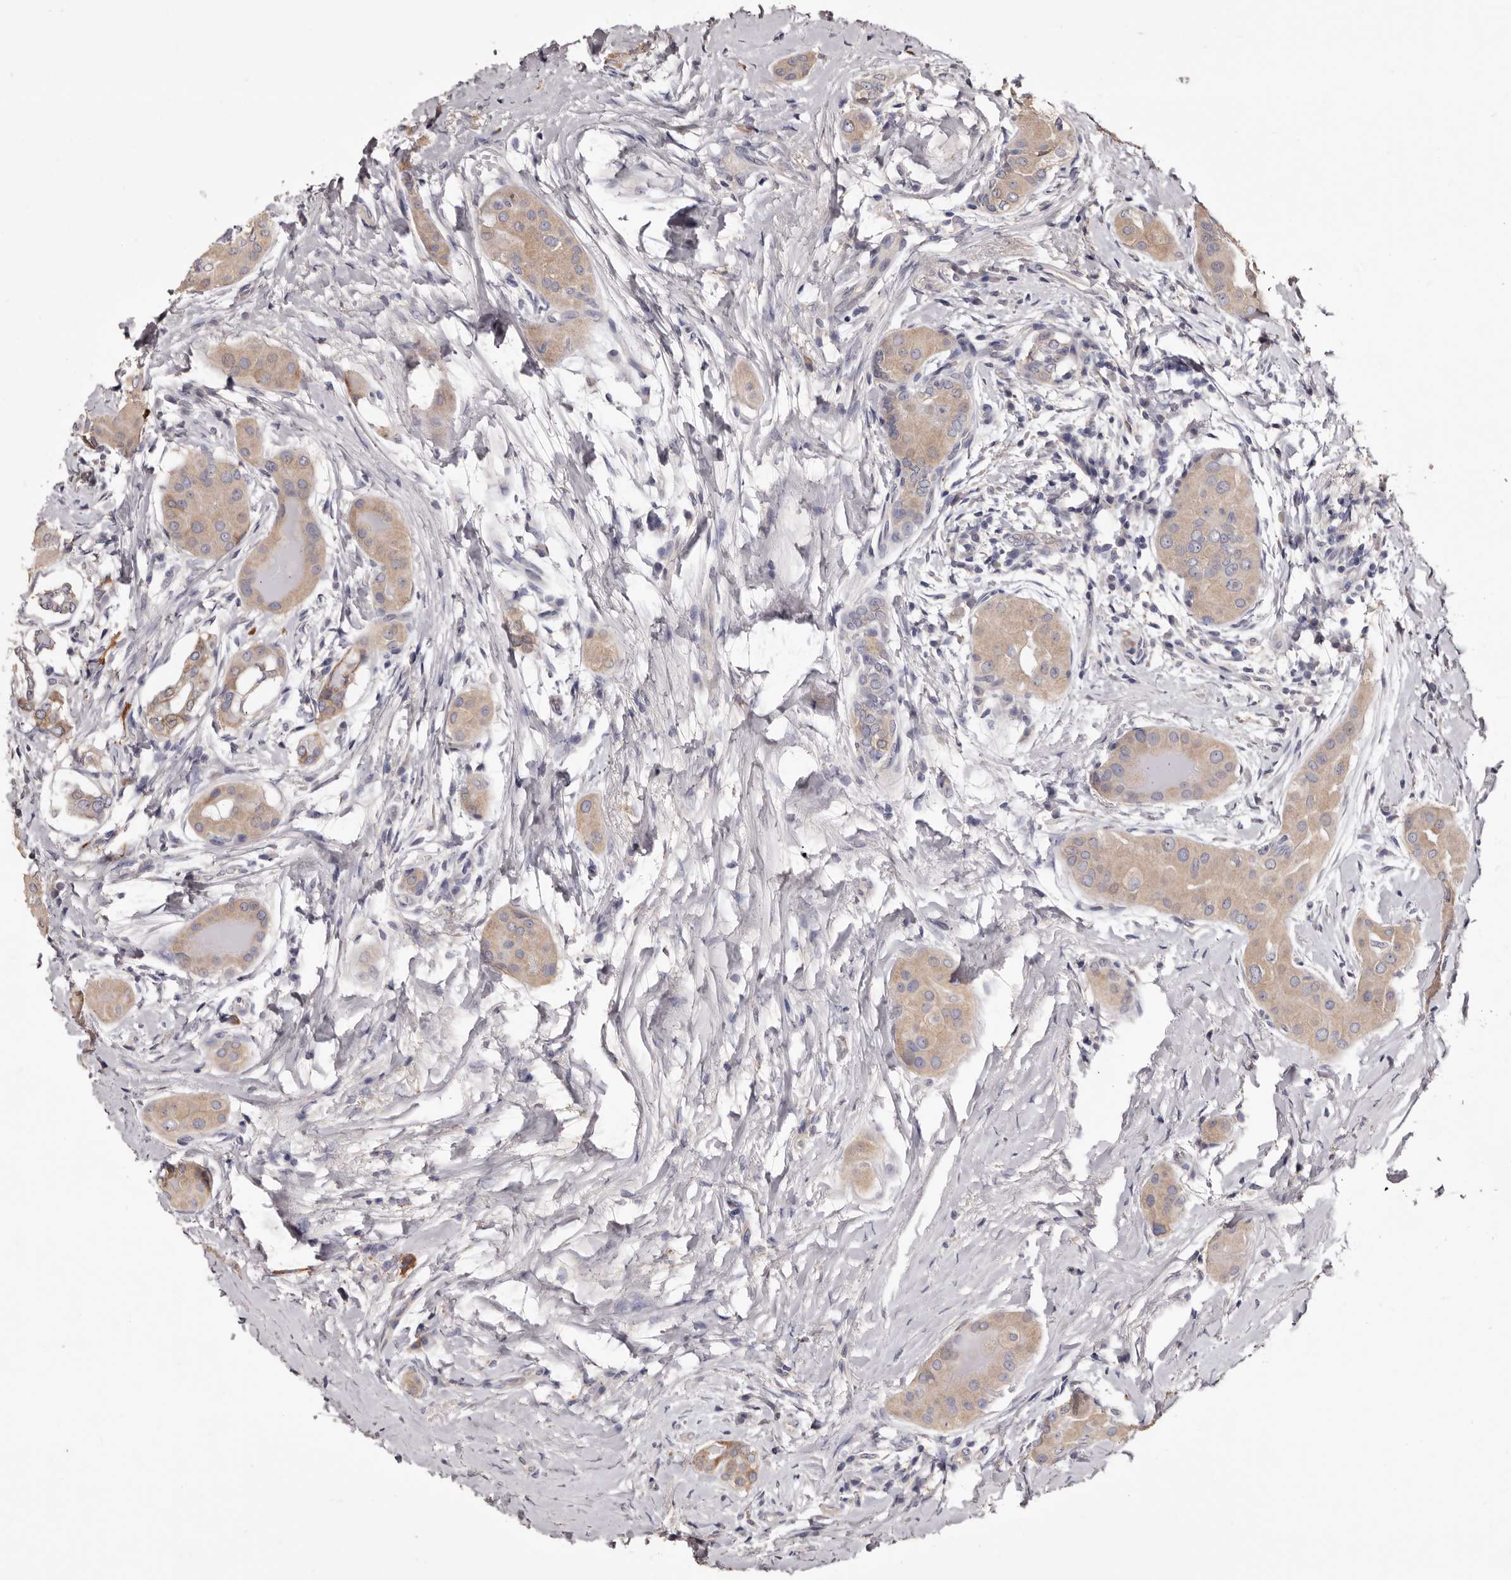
{"staining": {"intensity": "weak", "quantity": ">75%", "location": "cytoplasmic/membranous"}, "tissue": "thyroid cancer", "cell_type": "Tumor cells", "image_type": "cancer", "snomed": [{"axis": "morphology", "description": "Papillary adenocarcinoma, NOS"}, {"axis": "topography", "description": "Thyroid gland"}], "caption": "About >75% of tumor cells in thyroid cancer (papillary adenocarcinoma) demonstrate weak cytoplasmic/membranous protein positivity as visualized by brown immunohistochemical staining.", "gene": "ETNK1", "patient": {"sex": "male", "age": 33}}